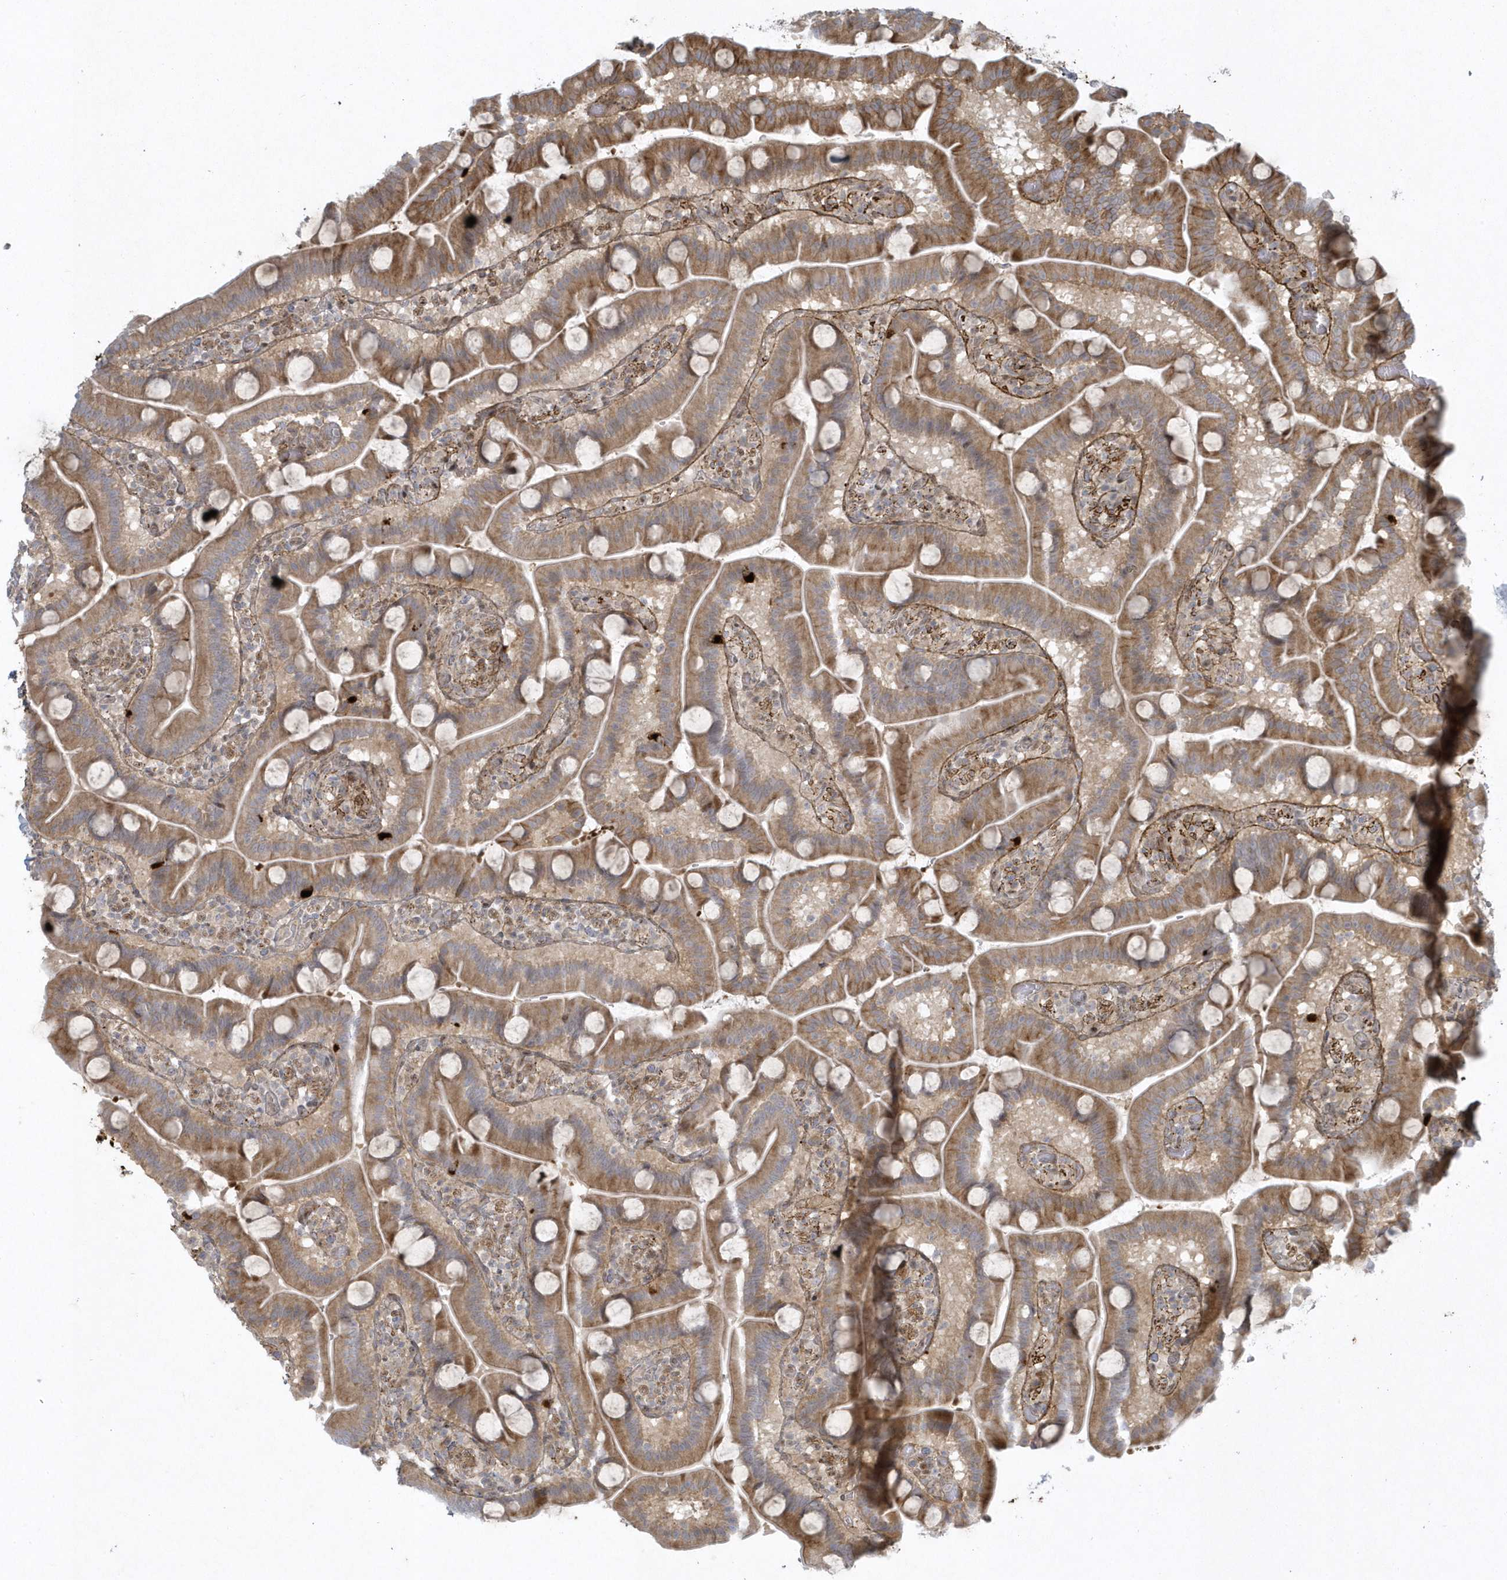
{"staining": {"intensity": "moderate", "quantity": ">75%", "location": "cytoplasmic/membranous"}, "tissue": "duodenum", "cell_type": "Glandular cells", "image_type": "normal", "snomed": [{"axis": "morphology", "description": "Normal tissue, NOS"}, {"axis": "topography", "description": "Duodenum"}], "caption": "High-magnification brightfield microscopy of normal duodenum stained with DAB (brown) and counterstained with hematoxylin (blue). glandular cells exhibit moderate cytoplasmic/membranous expression is identified in about>75% of cells.", "gene": "MASP2", "patient": {"sex": "male", "age": 55}}